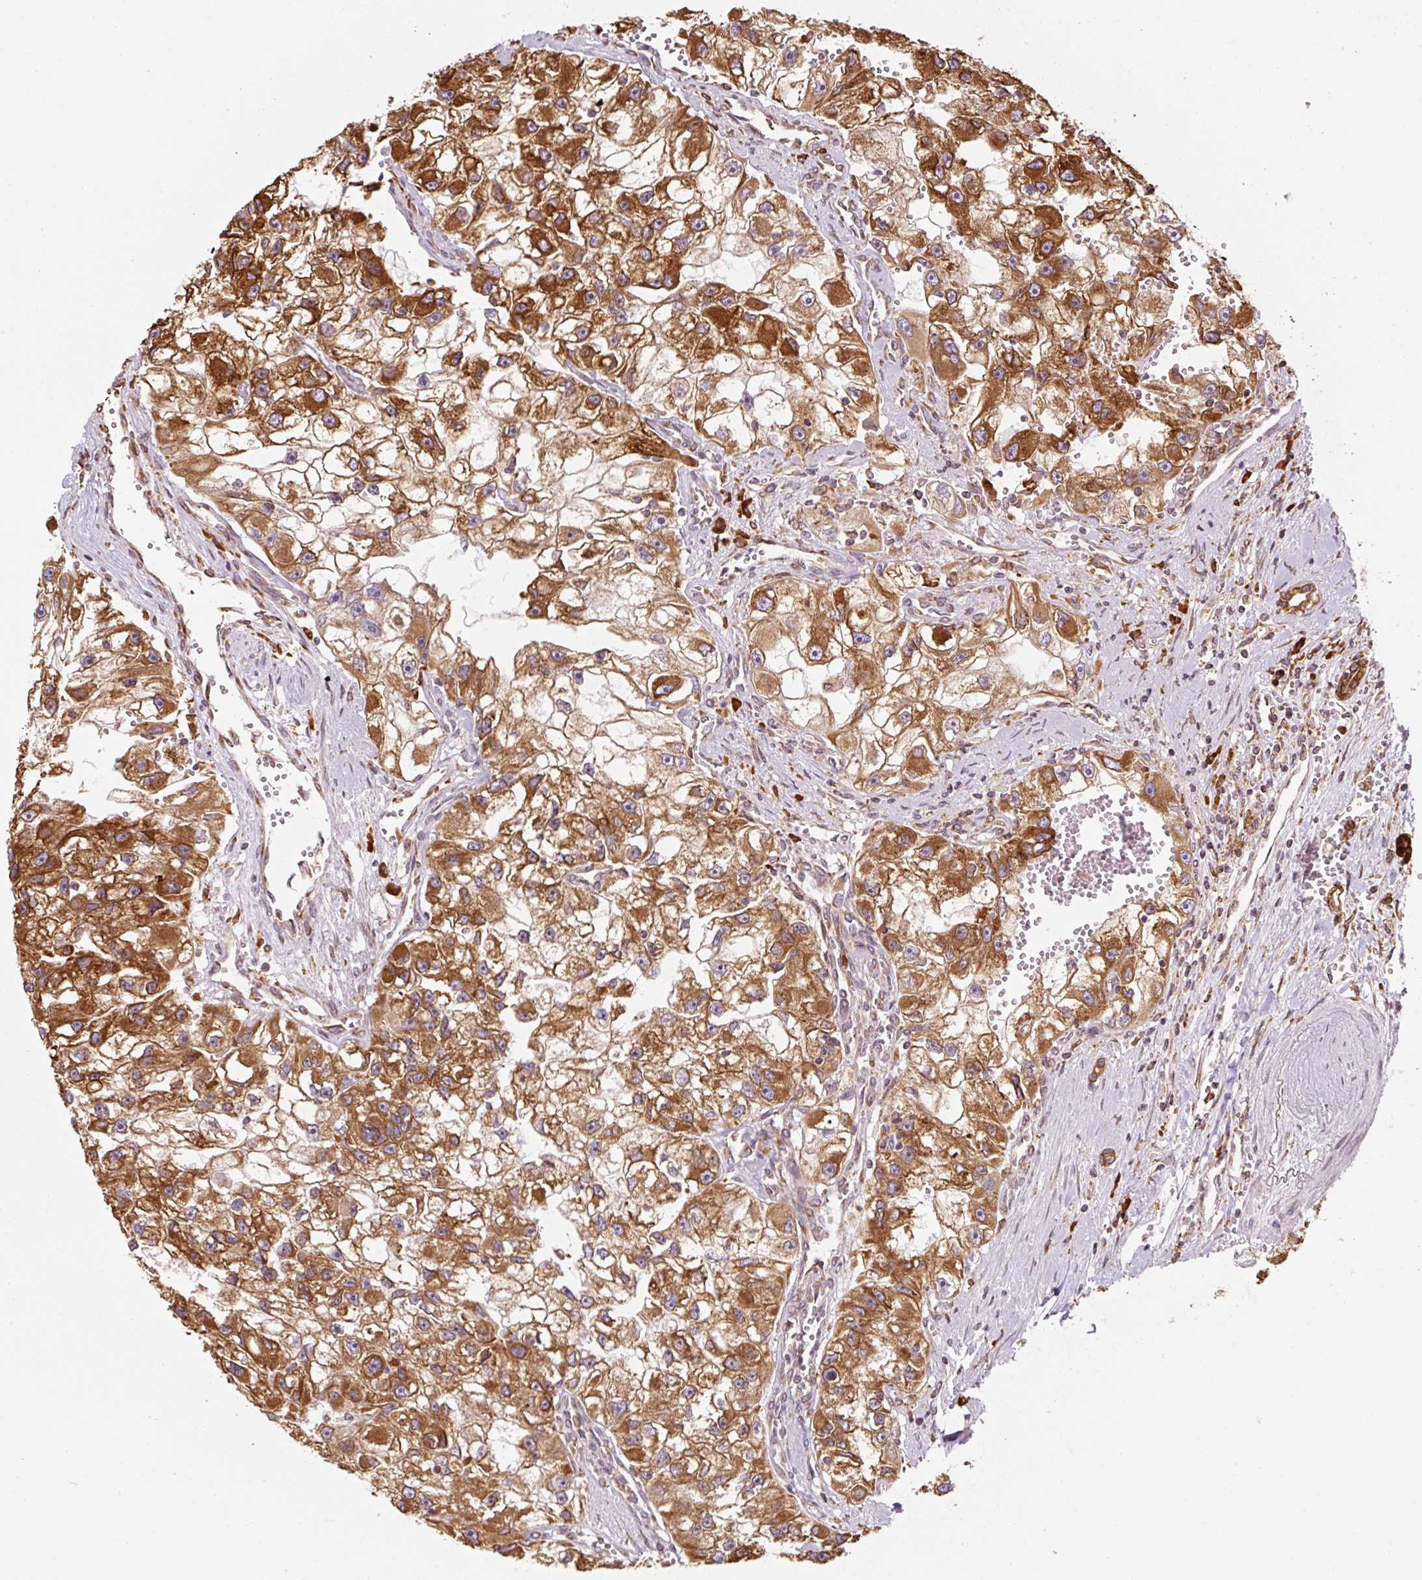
{"staining": {"intensity": "strong", "quantity": ">75%", "location": "cytoplasmic/membranous"}, "tissue": "renal cancer", "cell_type": "Tumor cells", "image_type": "cancer", "snomed": [{"axis": "morphology", "description": "Adenocarcinoma, NOS"}, {"axis": "topography", "description": "Kidney"}], "caption": "High-magnification brightfield microscopy of adenocarcinoma (renal) stained with DAB (brown) and counterstained with hematoxylin (blue). tumor cells exhibit strong cytoplasmic/membranous expression is present in approximately>75% of cells.", "gene": "PRKCSH", "patient": {"sex": "male", "age": 63}}